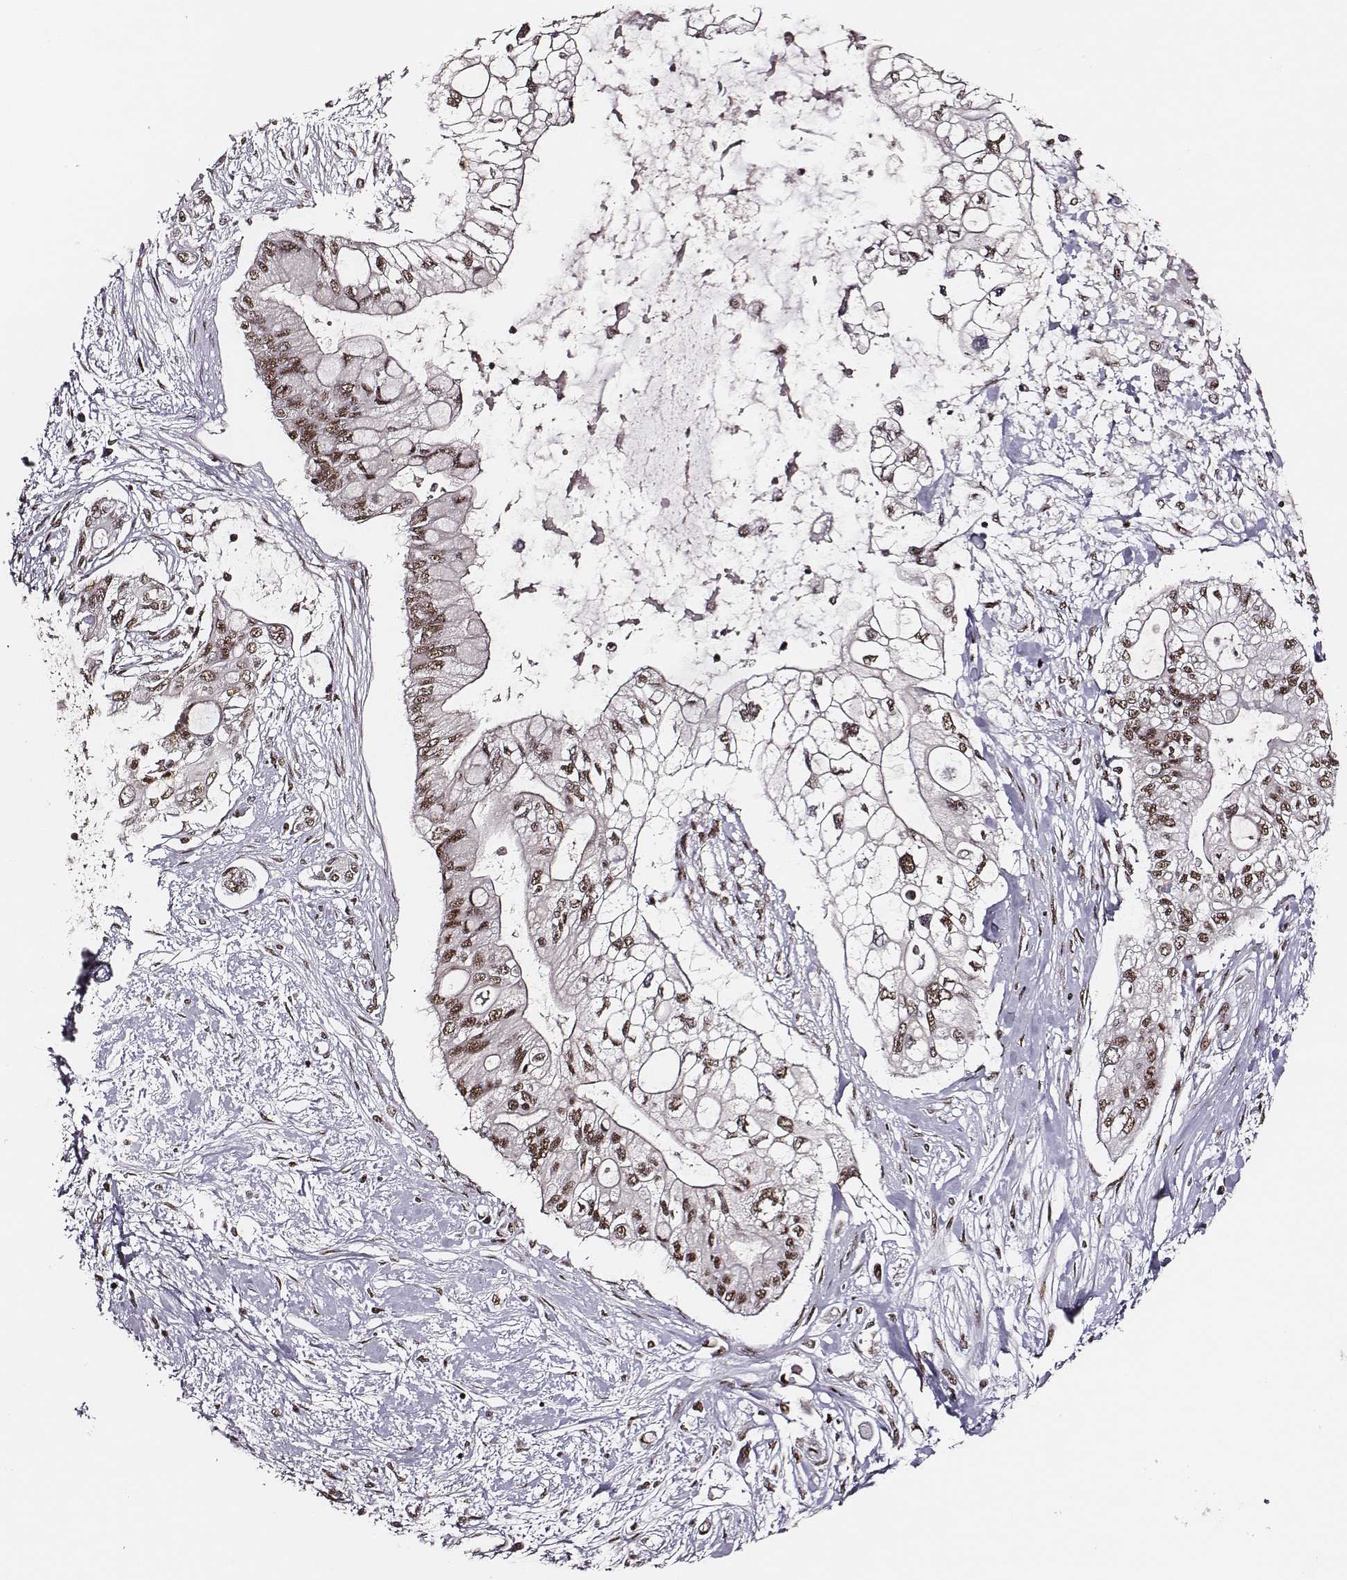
{"staining": {"intensity": "moderate", "quantity": ">75%", "location": "nuclear"}, "tissue": "pancreatic cancer", "cell_type": "Tumor cells", "image_type": "cancer", "snomed": [{"axis": "morphology", "description": "Adenocarcinoma, NOS"}, {"axis": "topography", "description": "Pancreas"}], "caption": "This image exhibits IHC staining of pancreatic cancer (adenocarcinoma), with medium moderate nuclear staining in about >75% of tumor cells.", "gene": "PPARA", "patient": {"sex": "female", "age": 77}}